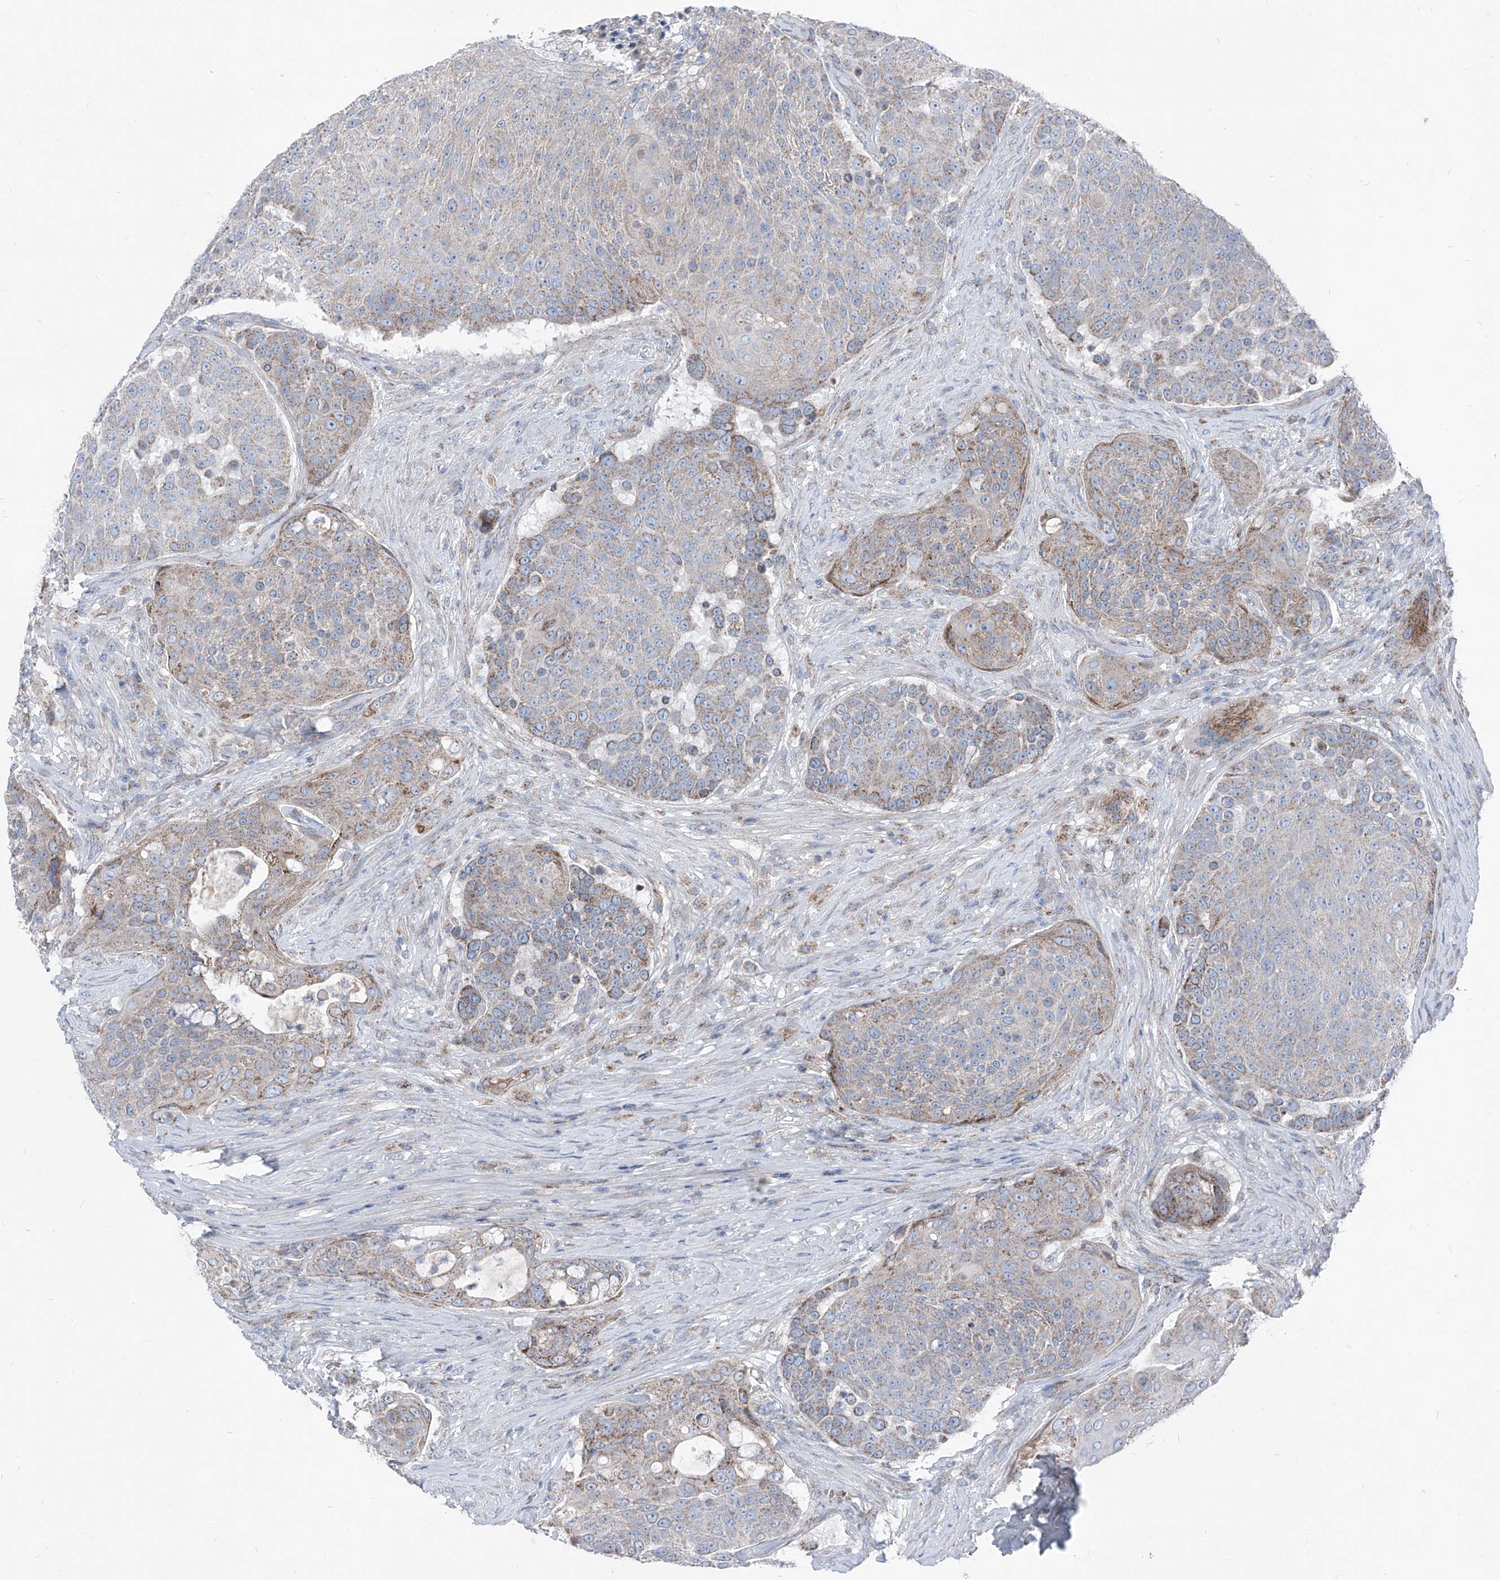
{"staining": {"intensity": "weak", "quantity": "25%-75%", "location": "cytoplasmic/membranous"}, "tissue": "urothelial cancer", "cell_type": "Tumor cells", "image_type": "cancer", "snomed": [{"axis": "morphology", "description": "Urothelial carcinoma, High grade"}, {"axis": "topography", "description": "Urinary bladder"}], "caption": "A micrograph of high-grade urothelial carcinoma stained for a protein exhibits weak cytoplasmic/membranous brown staining in tumor cells.", "gene": "AGPS", "patient": {"sex": "female", "age": 63}}